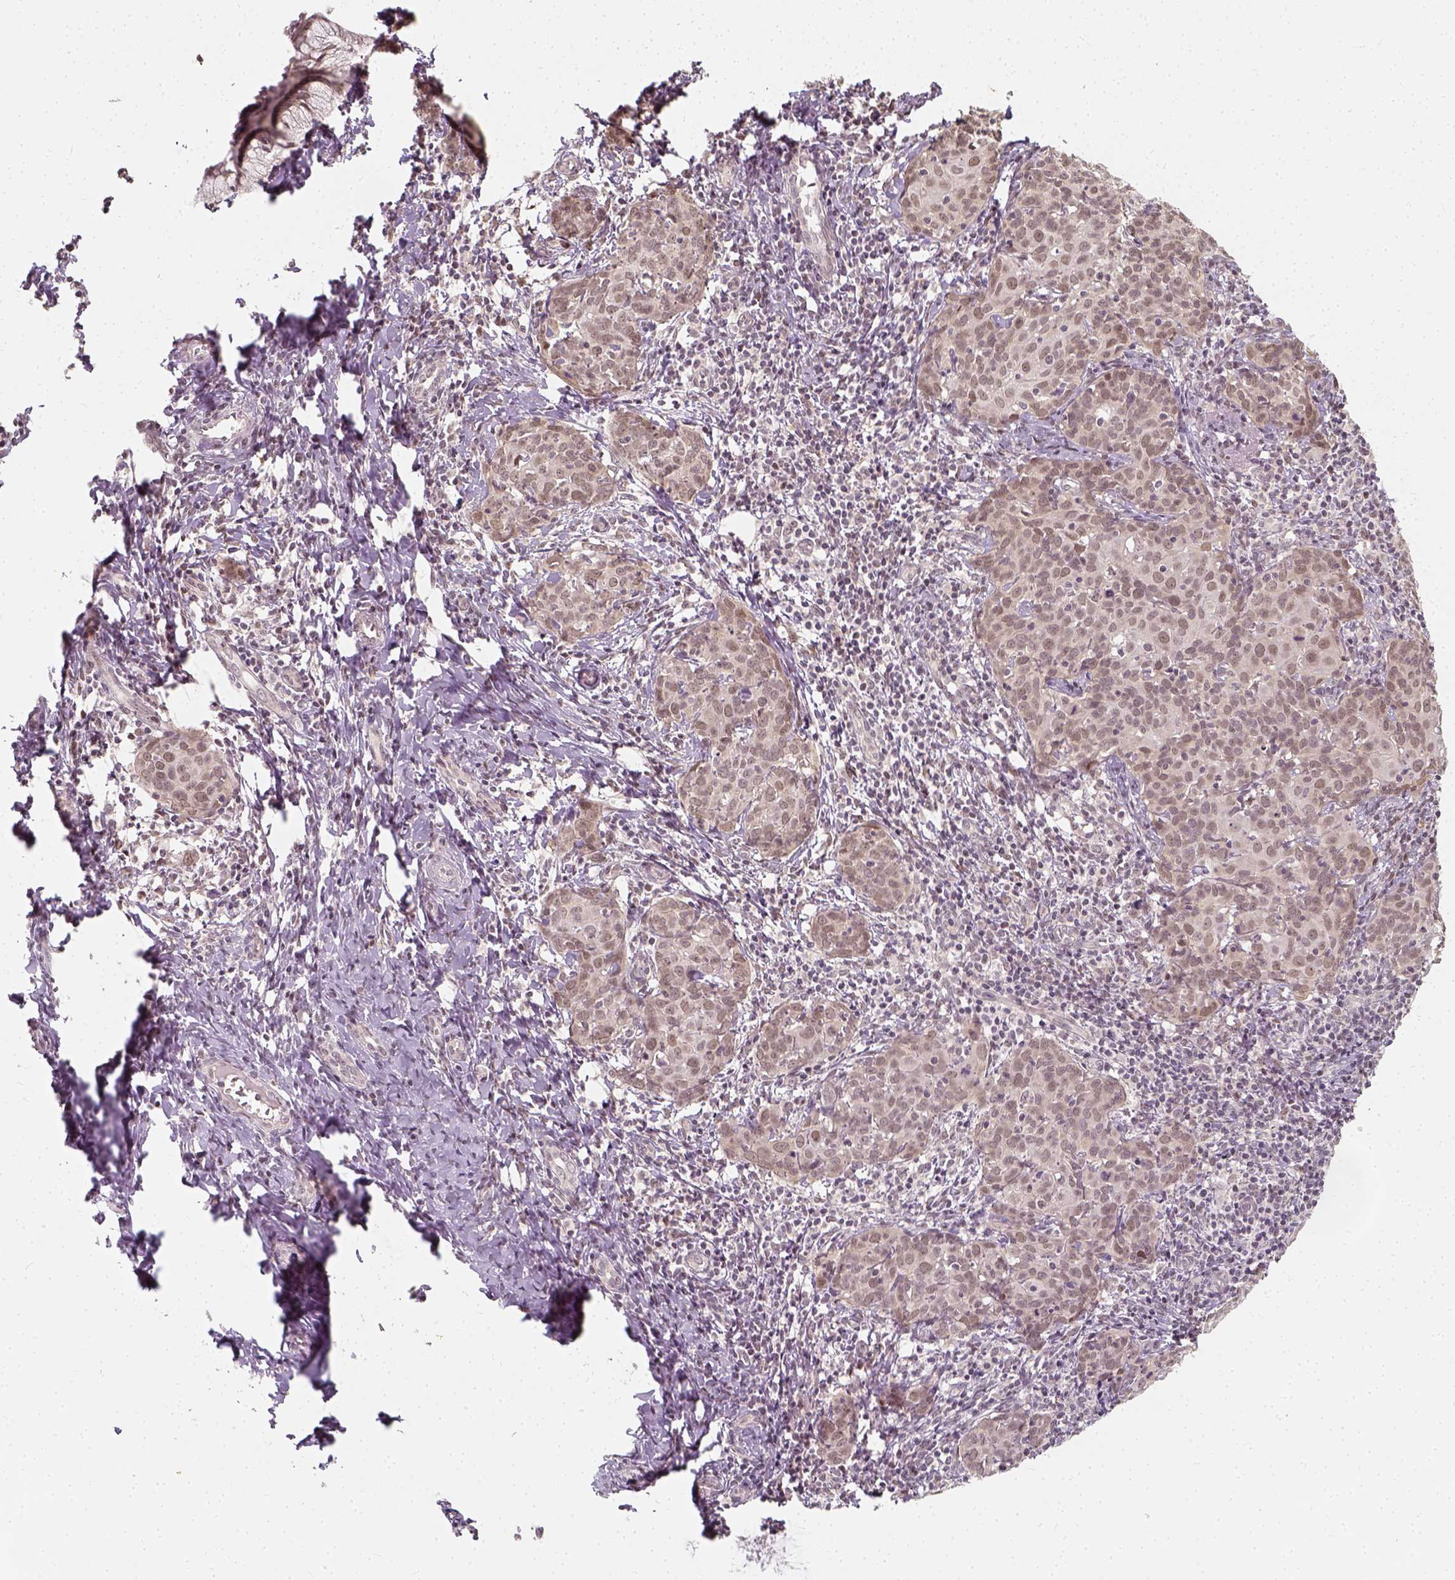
{"staining": {"intensity": "weak", "quantity": "25%-75%", "location": "nuclear"}, "tissue": "cervical cancer", "cell_type": "Tumor cells", "image_type": "cancer", "snomed": [{"axis": "morphology", "description": "Squamous cell carcinoma, NOS"}, {"axis": "topography", "description": "Cervix"}], "caption": "A photomicrograph of human cervical cancer (squamous cell carcinoma) stained for a protein demonstrates weak nuclear brown staining in tumor cells.", "gene": "ZMAT3", "patient": {"sex": "female", "age": 62}}